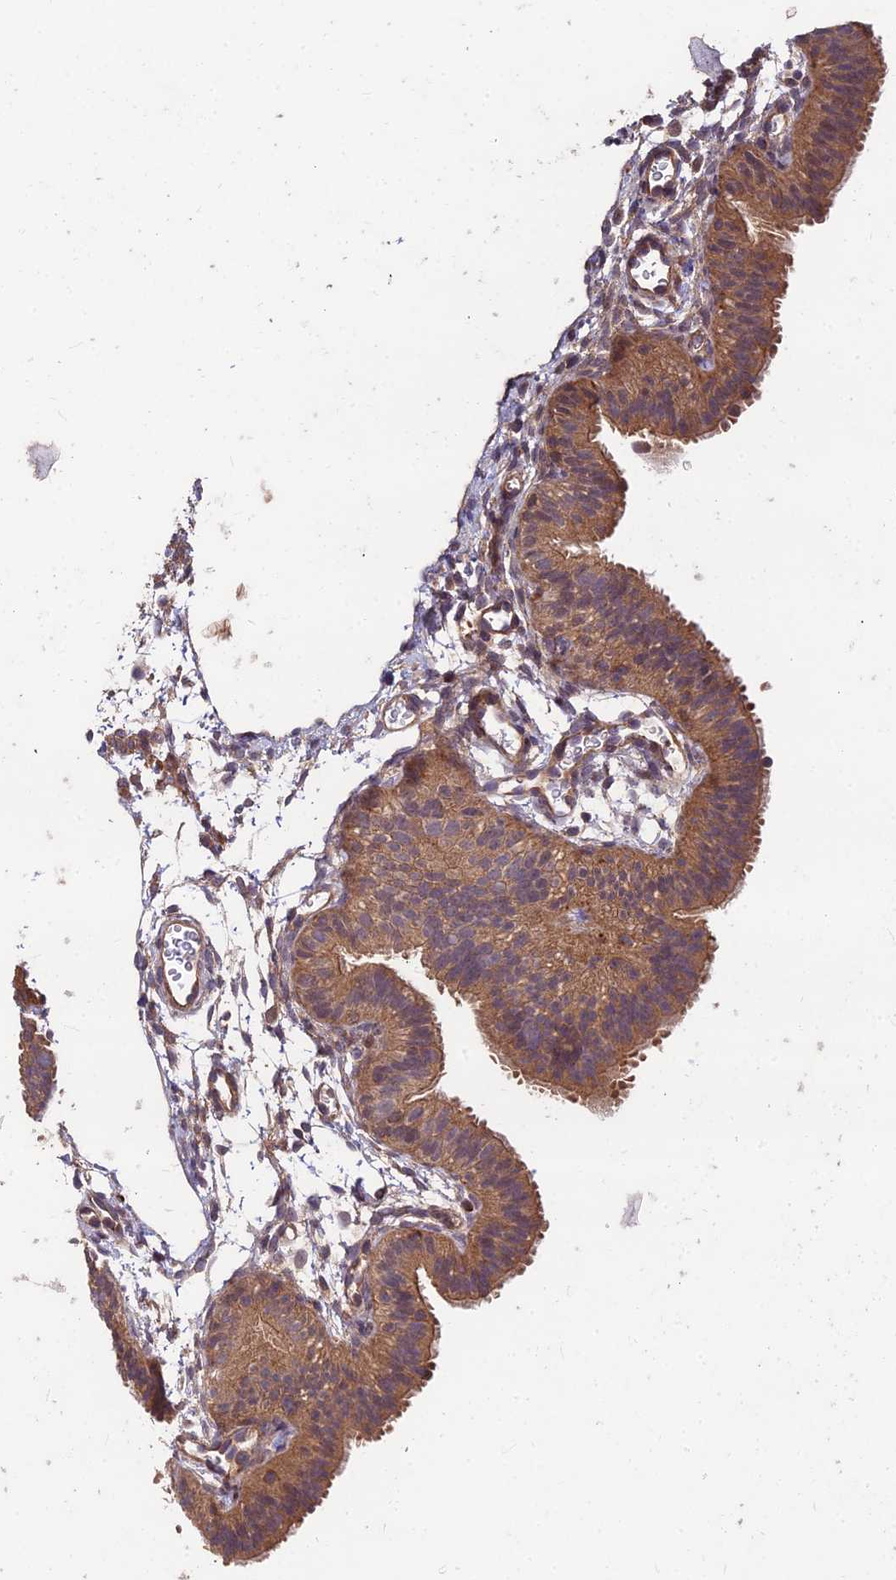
{"staining": {"intensity": "moderate", "quantity": ">75%", "location": "cytoplasmic/membranous,nuclear"}, "tissue": "fallopian tube", "cell_type": "Glandular cells", "image_type": "normal", "snomed": [{"axis": "morphology", "description": "Normal tissue, NOS"}, {"axis": "topography", "description": "Fallopian tube"}], "caption": "Moderate cytoplasmic/membranous,nuclear expression for a protein is appreciated in approximately >75% of glandular cells of benign fallopian tube using immunohistochemistry.", "gene": "MKKS", "patient": {"sex": "female", "age": 35}}